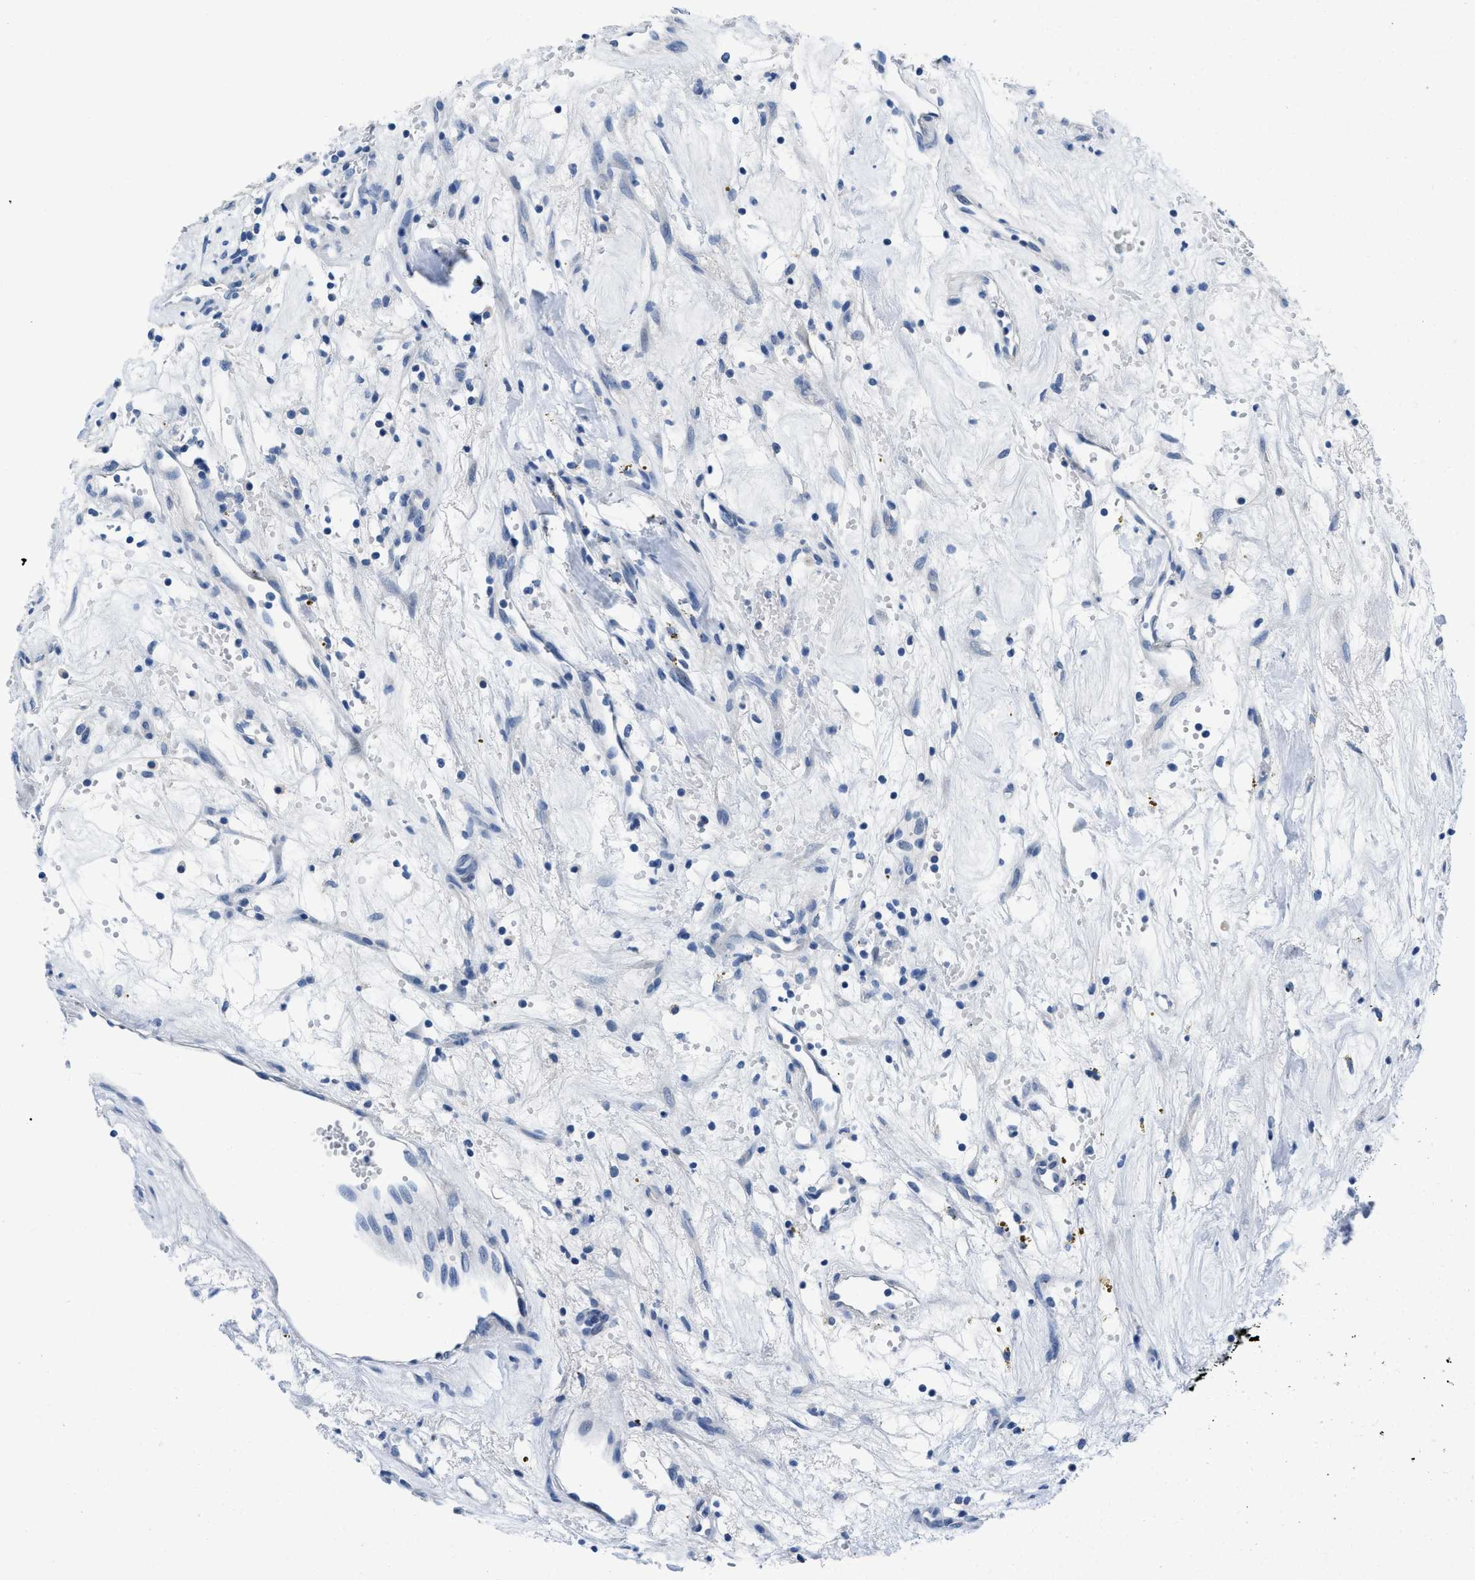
{"staining": {"intensity": "negative", "quantity": "none", "location": "none"}, "tissue": "renal cancer", "cell_type": "Tumor cells", "image_type": "cancer", "snomed": [{"axis": "morphology", "description": "Adenocarcinoma, NOS"}, {"axis": "topography", "description": "Kidney"}], "caption": "Tumor cells show no significant expression in adenocarcinoma (renal).", "gene": "PYY", "patient": {"sex": "male", "age": 59}}